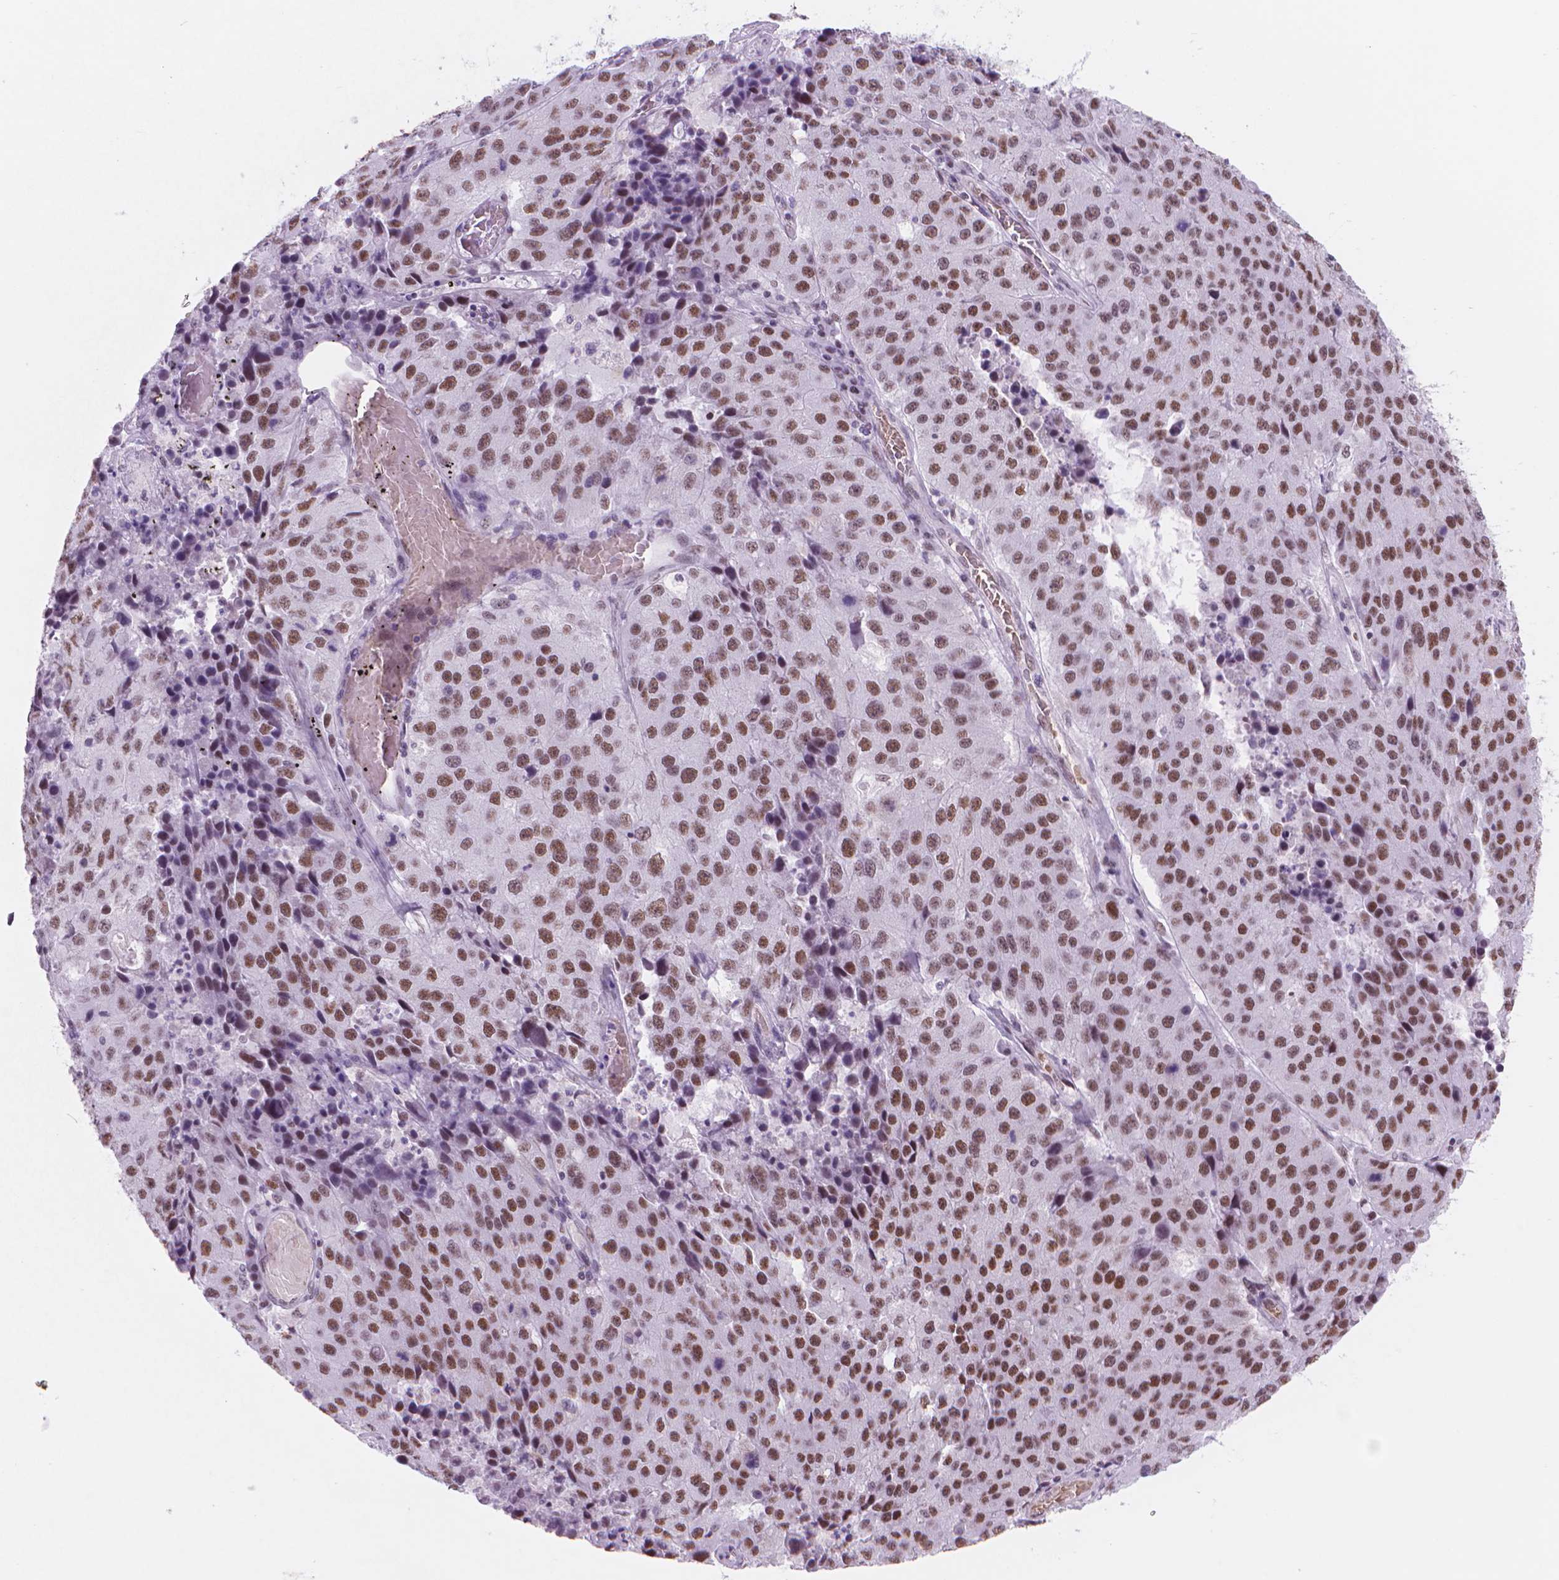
{"staining": {"intensity": "moderate", "quantity": ">75%", "location": "nuclear"}, "tissue": "stomach cancer", "cell_type": "Tumor cells", "image_type": "cancer", "snomed": [{"axis": "morphology", "description": "Adenocarcinoma, NOS"}, {"axis": "topography", "description": "Stomach"}], "caption": "Protein staining exhibits moderate nuclear expression in approximately >75% of tumor cells in adenocarcinoma (stomach). (Brightfield microscopy of DAB IHC at high magnification).", "gene": "POLR3D", "patient": {"sex": "male", "age": 71}}